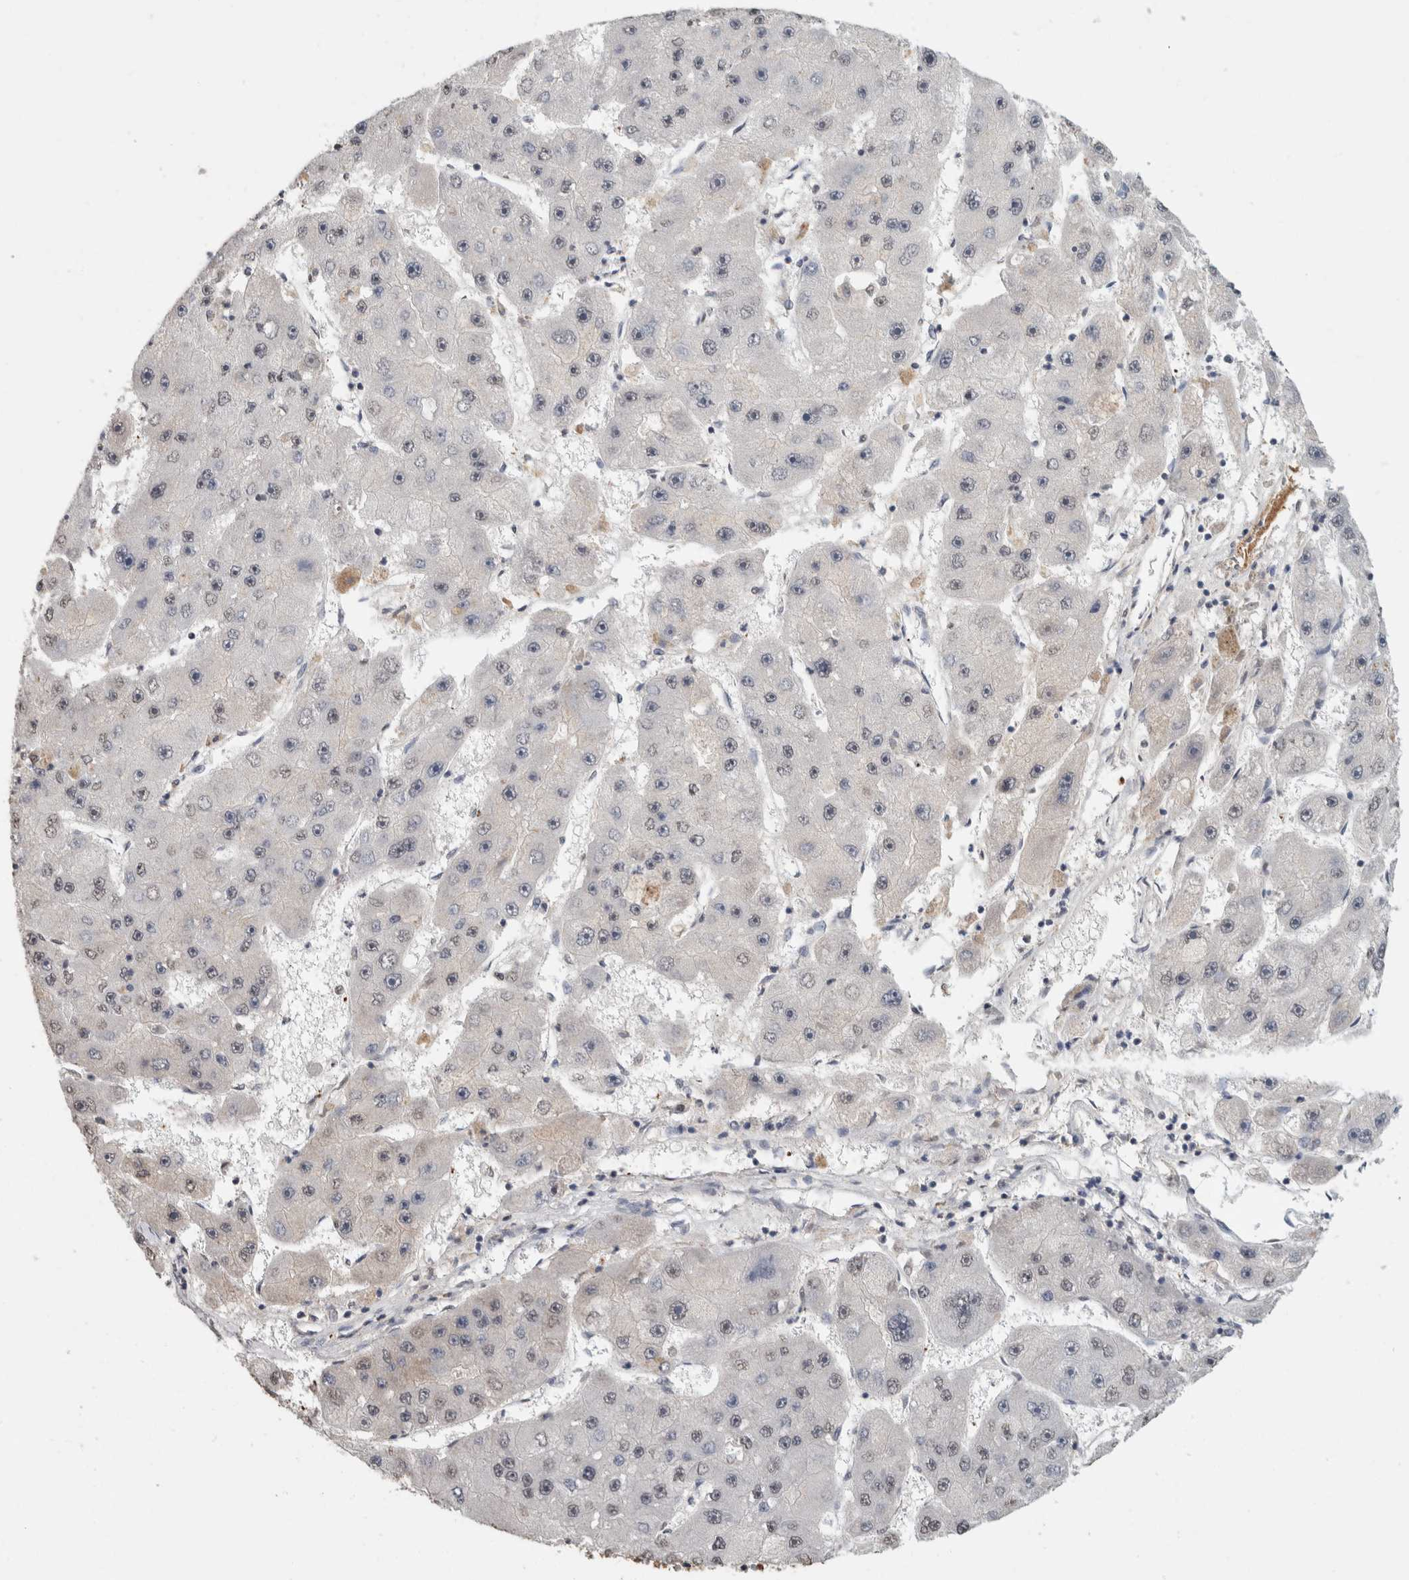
{"staining": {"intensity": "negative", "quantity": "none", "location": "none"}, "tissue": "liver cancer", "cell_type": "Tumor cells", "image_type": "cancer", "snomed": [{"axis": "morphology", "description": "Carcinoma, Hepatocellular, NOS"}, {"axis": "topography", "description": "Liver"}], "caption": "This micrograph is of liver cancer stained with IHC to label a protein in brown with the nuclei are counter-stained blue. There is no positivity in tumor cells.", "gene": "LTBP1", "patient": {"sex": "female", "age": 61}}